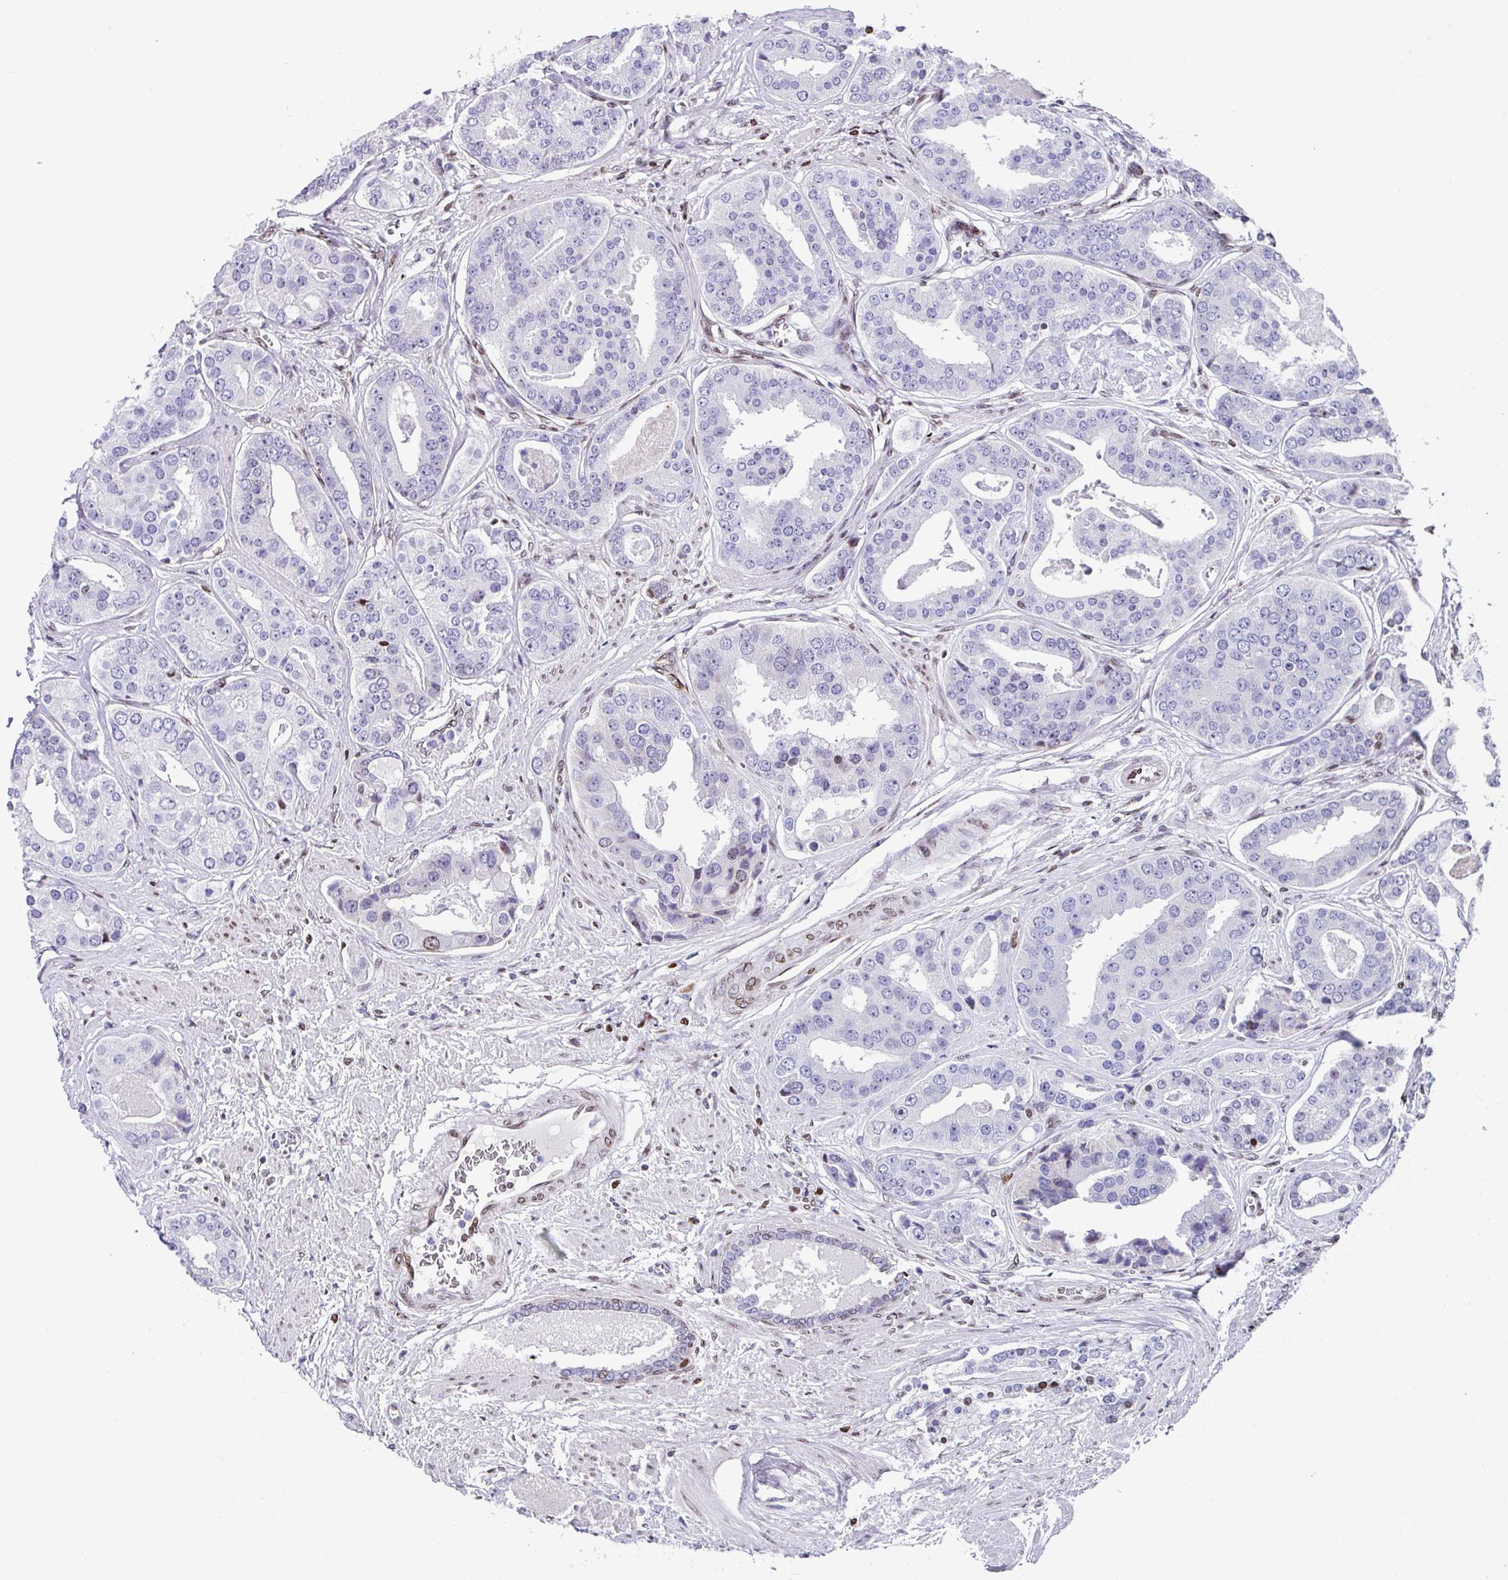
{"staining": {"intensity": "negative", "quantity": "none", "location": "none"}, "tissue": "prostate cancer", "cell_type": "Tumor cells", "image_type": "cancer", "snomed": [{"axis": "morphology", "description": "Adenocarcinoma, High grade"}, {"axis": "topography", "description": "Prostate"}], "caption": "High-grade adenocarcinoma (prostate) stained for a protein using IHC displays no positivity tumor cells.", "gene": "TCF3", "patient": {"sex": "male", "age": 71}}